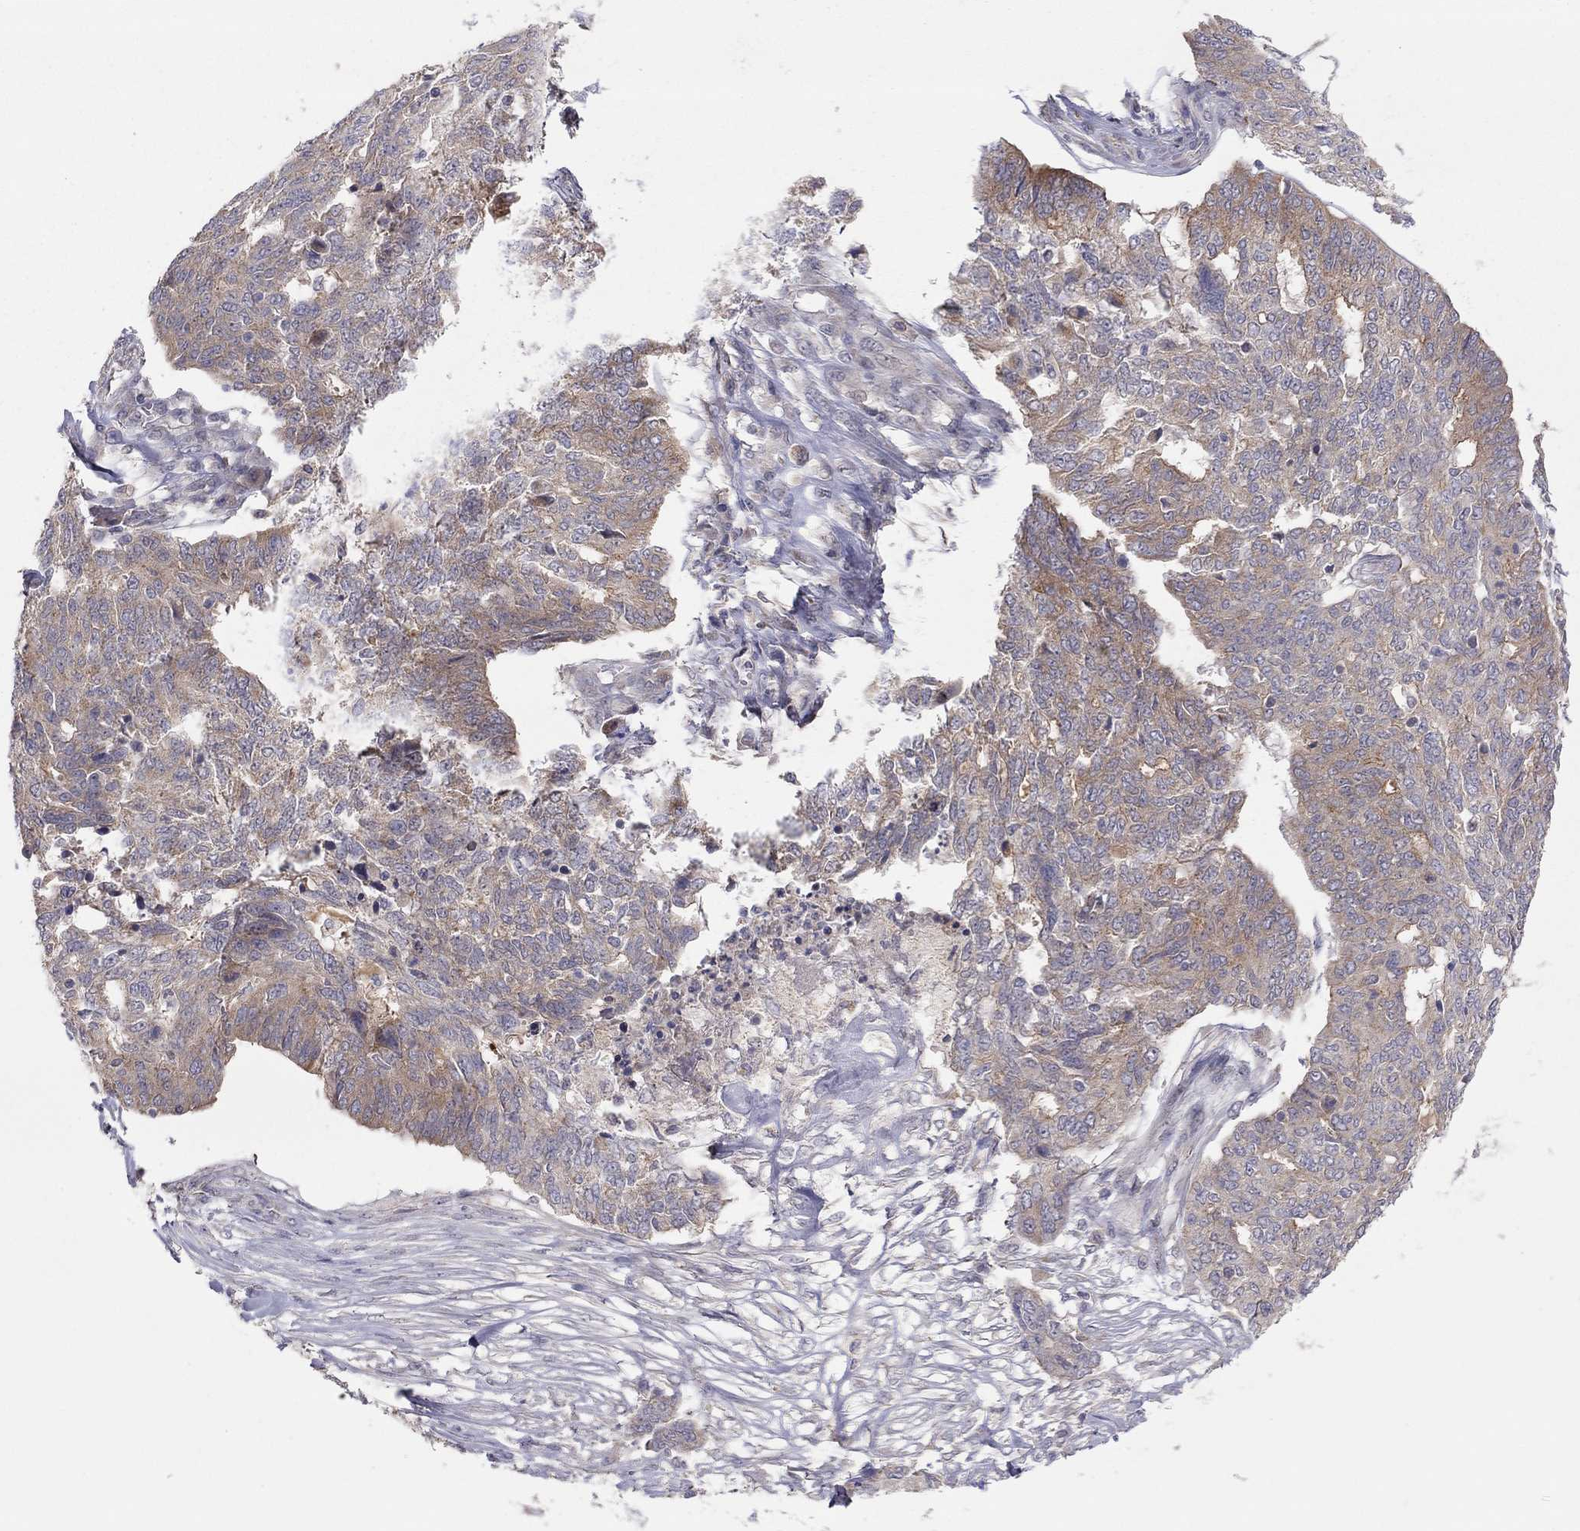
{"staining": {"intensity": "moderate", "quantity": "<25%", "location": "cytoplasmic/membranous"}, "tissue": "ovarian cancer", "cell_type": "Tumor cells", "image_type": "cancer", "snomed": [{"axis": "morphology", "description": "Cystadenocarcinoma, serous, NOS"}, {"axis": "topography", "description": "Ovary"}], "caption": "Immunohistochemistry (IHC) of ovarian serous cystadenocarcinoma displays low levels of moderate cytoplasmic/membranous positivity in about <25% of tumor cells. (Brightfield microscopy of DAB IHC at high magnification).", "gene": "CRACDL", "patient": {"sex": "female", "age": 67}}